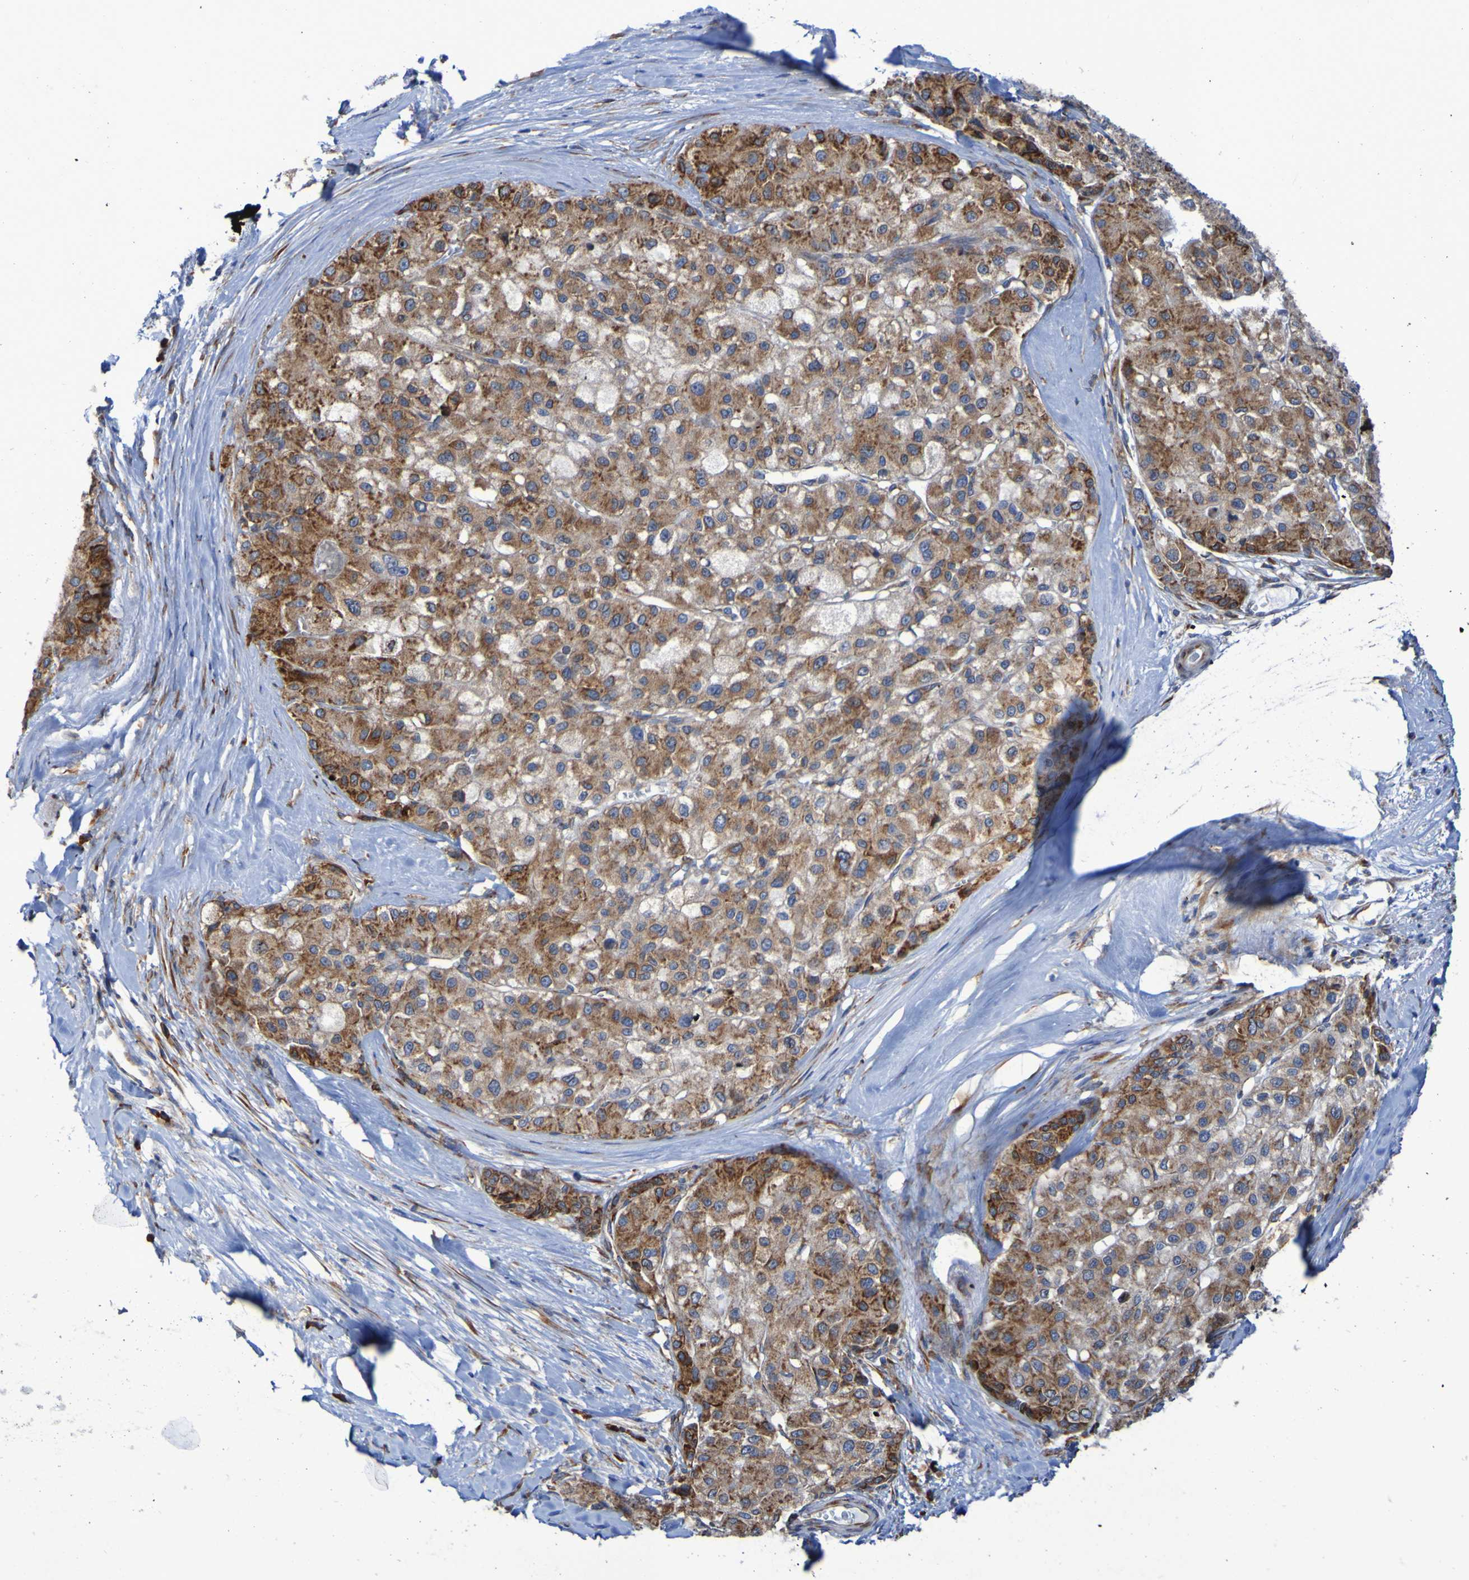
{"staining": {"intensity": "moderate", "quantity": ">75%", "location": "cytoplasmic/membranous"}, "tissue": "liver cancer", "cell_type": "Tumor cells", "image_type": "cancer", "snomed": [{"axis": "morphology", "description": "Carcinoma, Hepatocellular, NOS"}, {"axis": "topography", "description": "Liver"}], "caption": "Liver cancer tissue shows moderate cytoplasmic/membranous expression in approximately >75% of tumor cells", "gene": "FKBP3", "patient": {"sex": "male", "age": 80}}